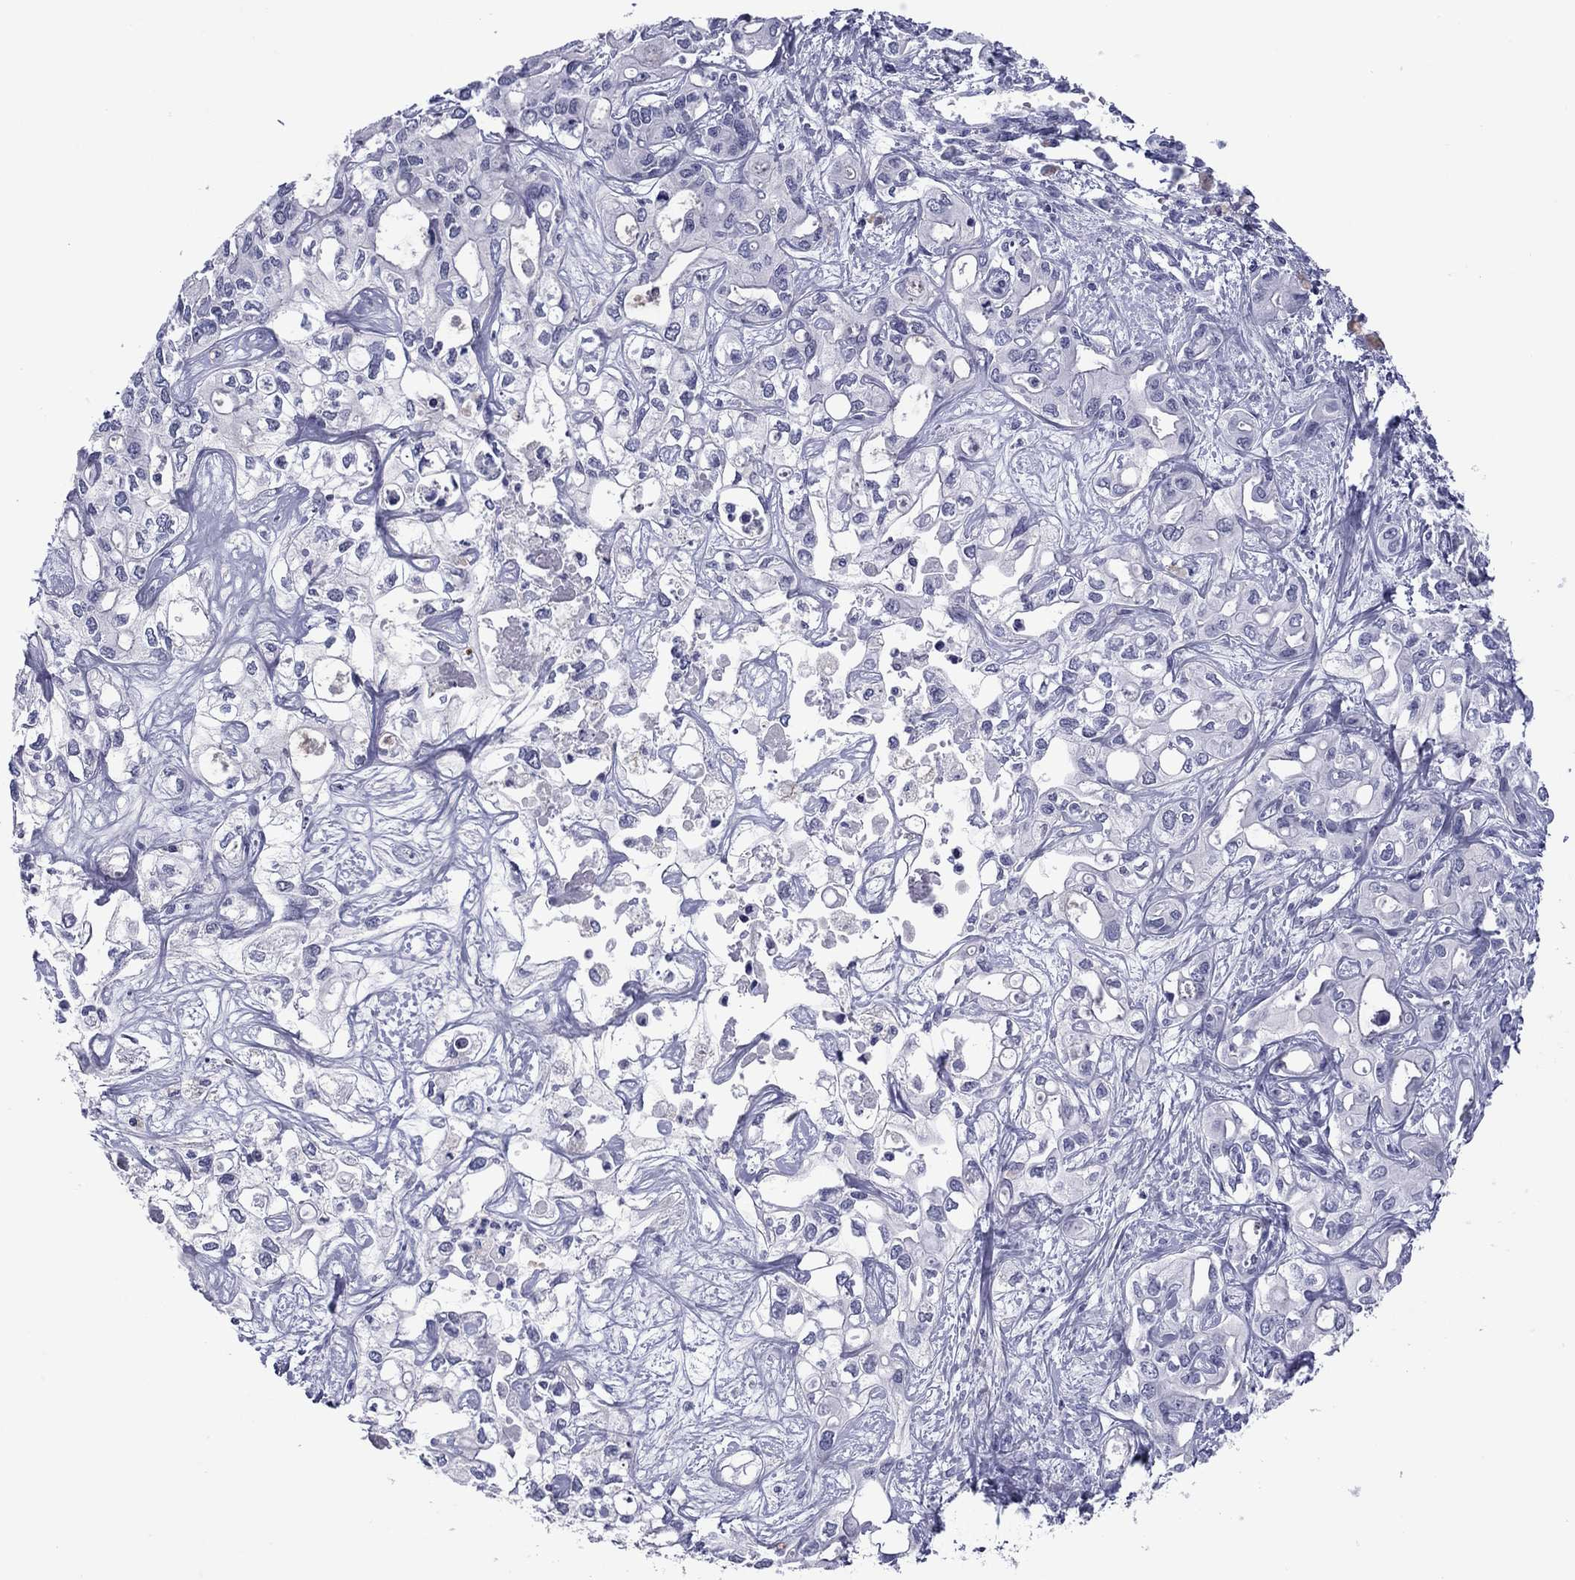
{"staining": {"intensity": "negative", "quantity": "none", "location": "none"}, "tissue": "liver cancer", "cell_type": "Tumor cells", "image_type": "cancer", "snomed": [{"axis": "morphology", "description": "Cholangiocarcinoma"}, {"axis": "topography", "description": "Liver"}], "caption": "Immunohistochemistry (IHC) photomicrograph of neoplastic tissue: human cholangiocarcinoma (liver) stained with DAB shows no significant protein positivity in tumor cells.", "gene": "TCFL5", "patient": {"sex": "female", "age": 64}}